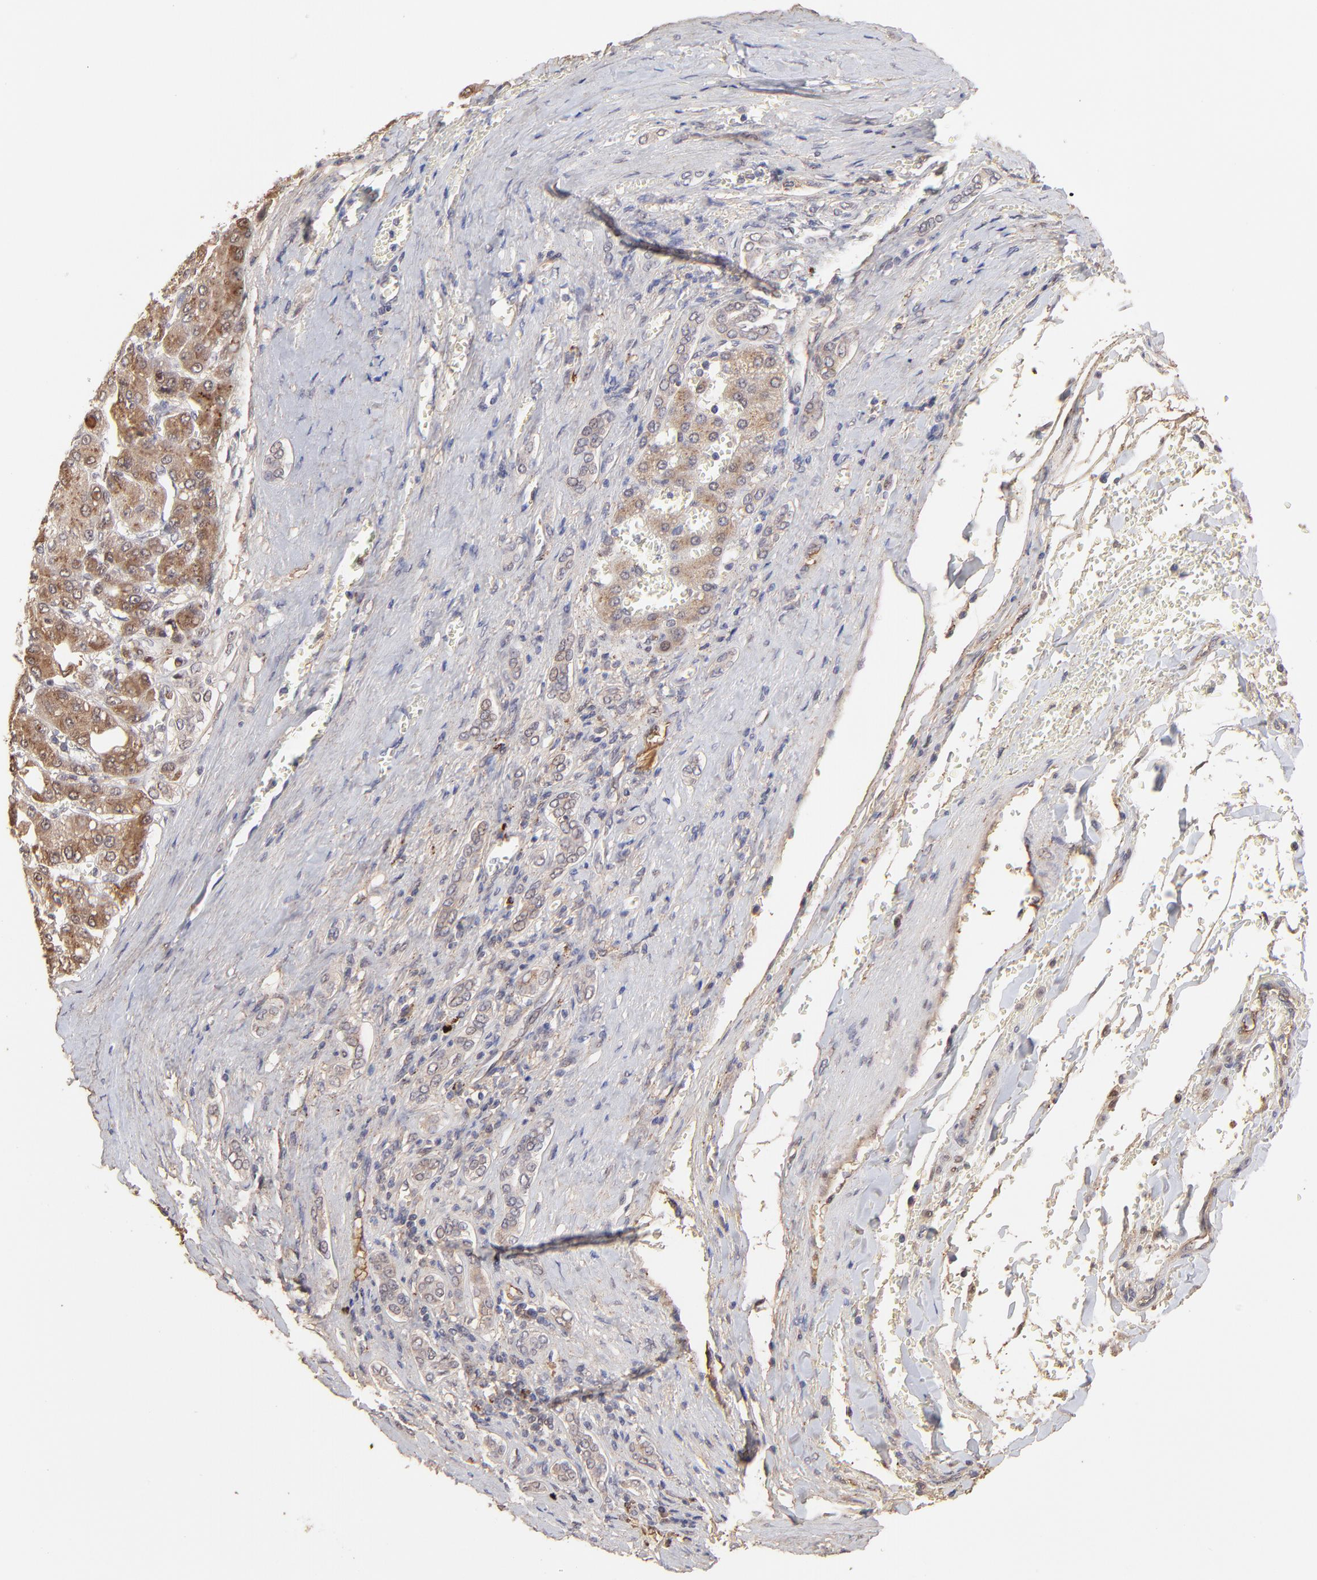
{"staining": {"intensity": "moderate", "quantity": "25%-75%", "location": "cytoplasmic/membranous,nuclear"}, "tissue": "liver cancer", "cell_type": "Tumor cells", "image_type": "cancer", "snomed": [{"axis": "morphology", "description": "Carcinoma, Hepatocellular, NOS"}, {"axis": "topography", "description": "Liver"}], "caption": "Immunohistochemical staining of human liver hepatocellular carcinoma demonstrates medium levels of moderate cytoplasmic/membranous and nuclear protein staining in about 25%-75% of tumor cells.", "gene": "PSMD14", "patient": {"sex": "male", "age": 69}}